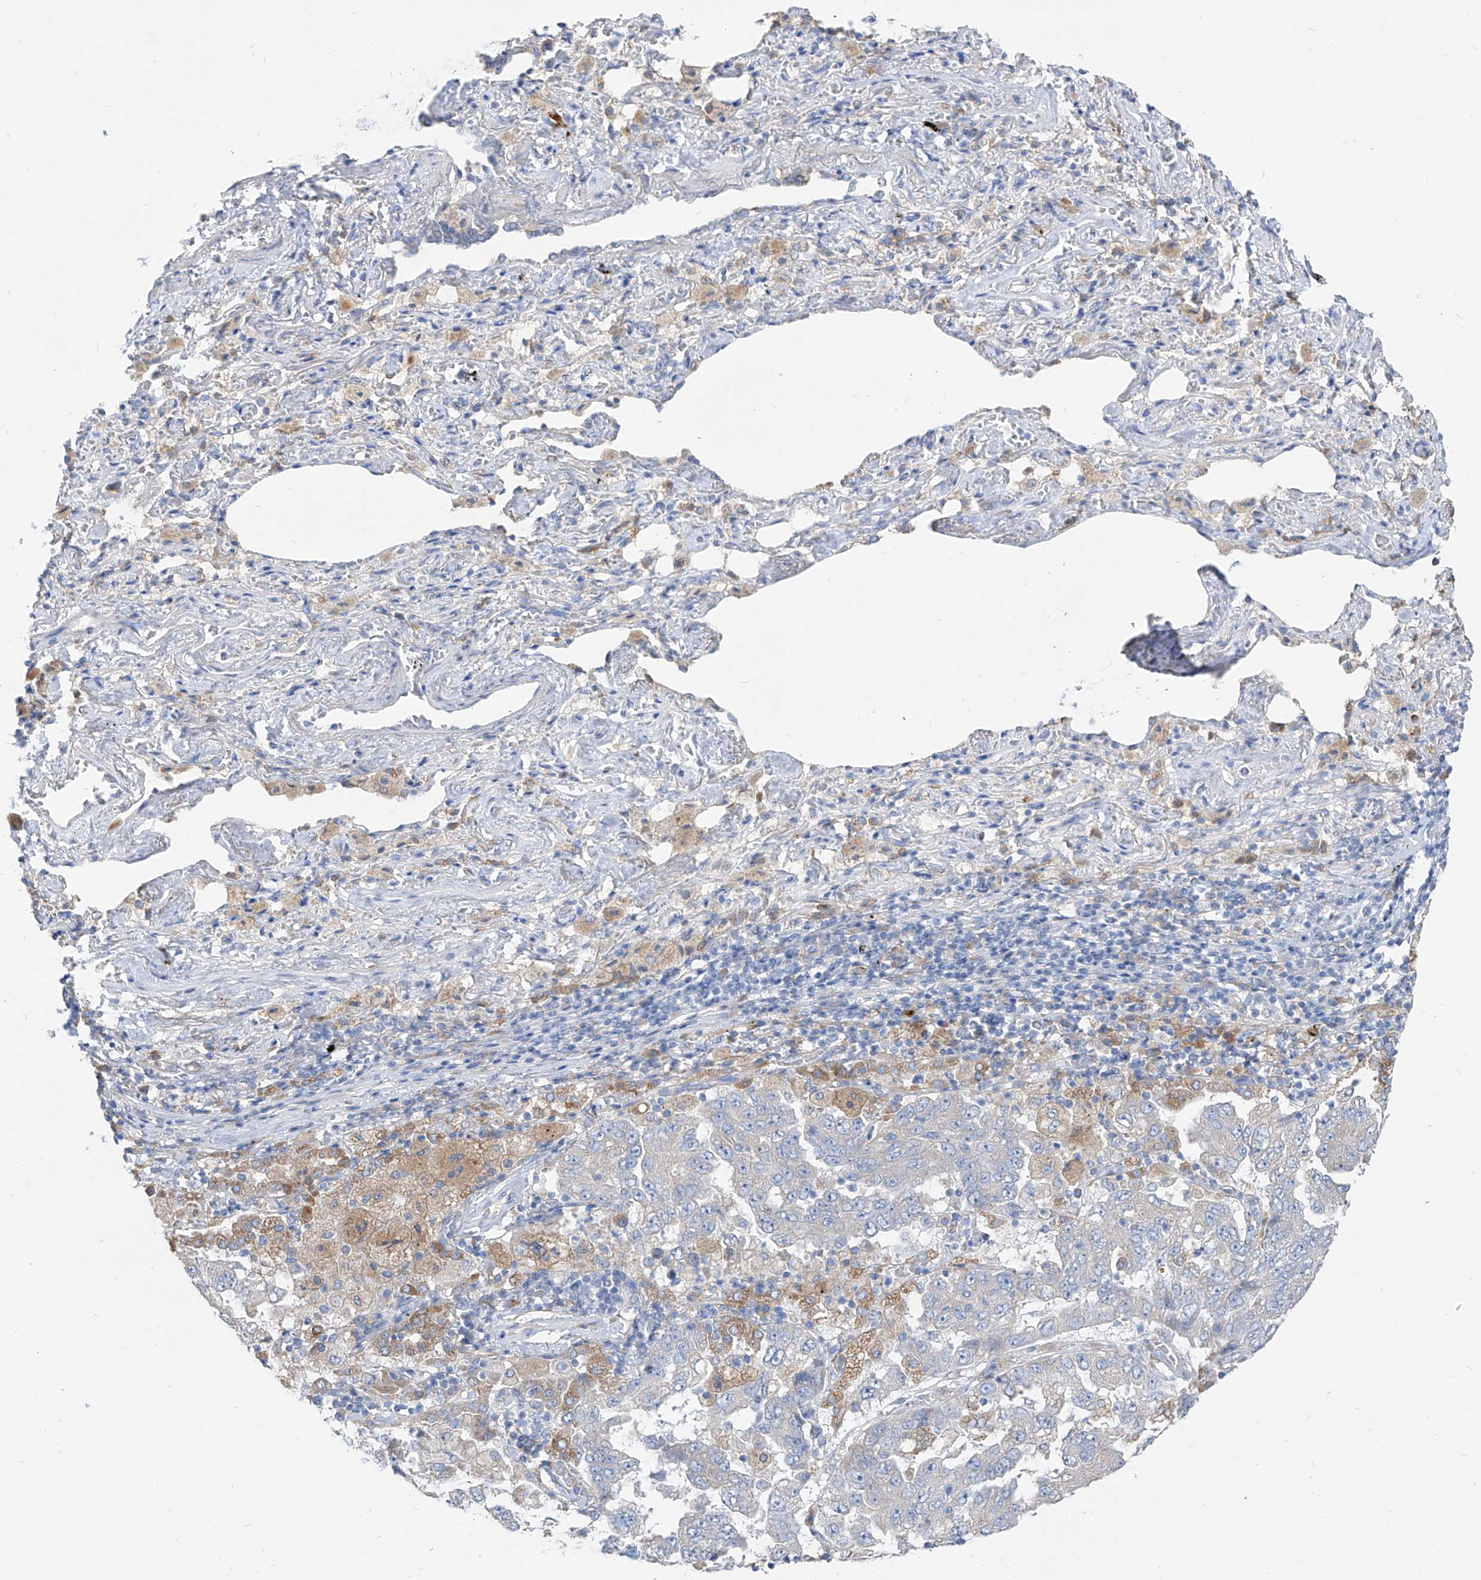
{"staining": {"intensity": "negative", "quantity": "none", "location": "none"}, "tissue": "lung cancer", "cell_type": "Tumor cells", "image_type": "cancer", "snomed": [{"axis": "morphology", "description": "Adenocarcinoma, NOS"}, {"axis": "topography", "description": "Lung"}], "caption": "Lung cancer (adenocarcinoma) was stained to show a protein in brown. There is no significant expression in tumor cells.", "gene": "UFL1", "patient": {"sex": "female", "age": 51}}